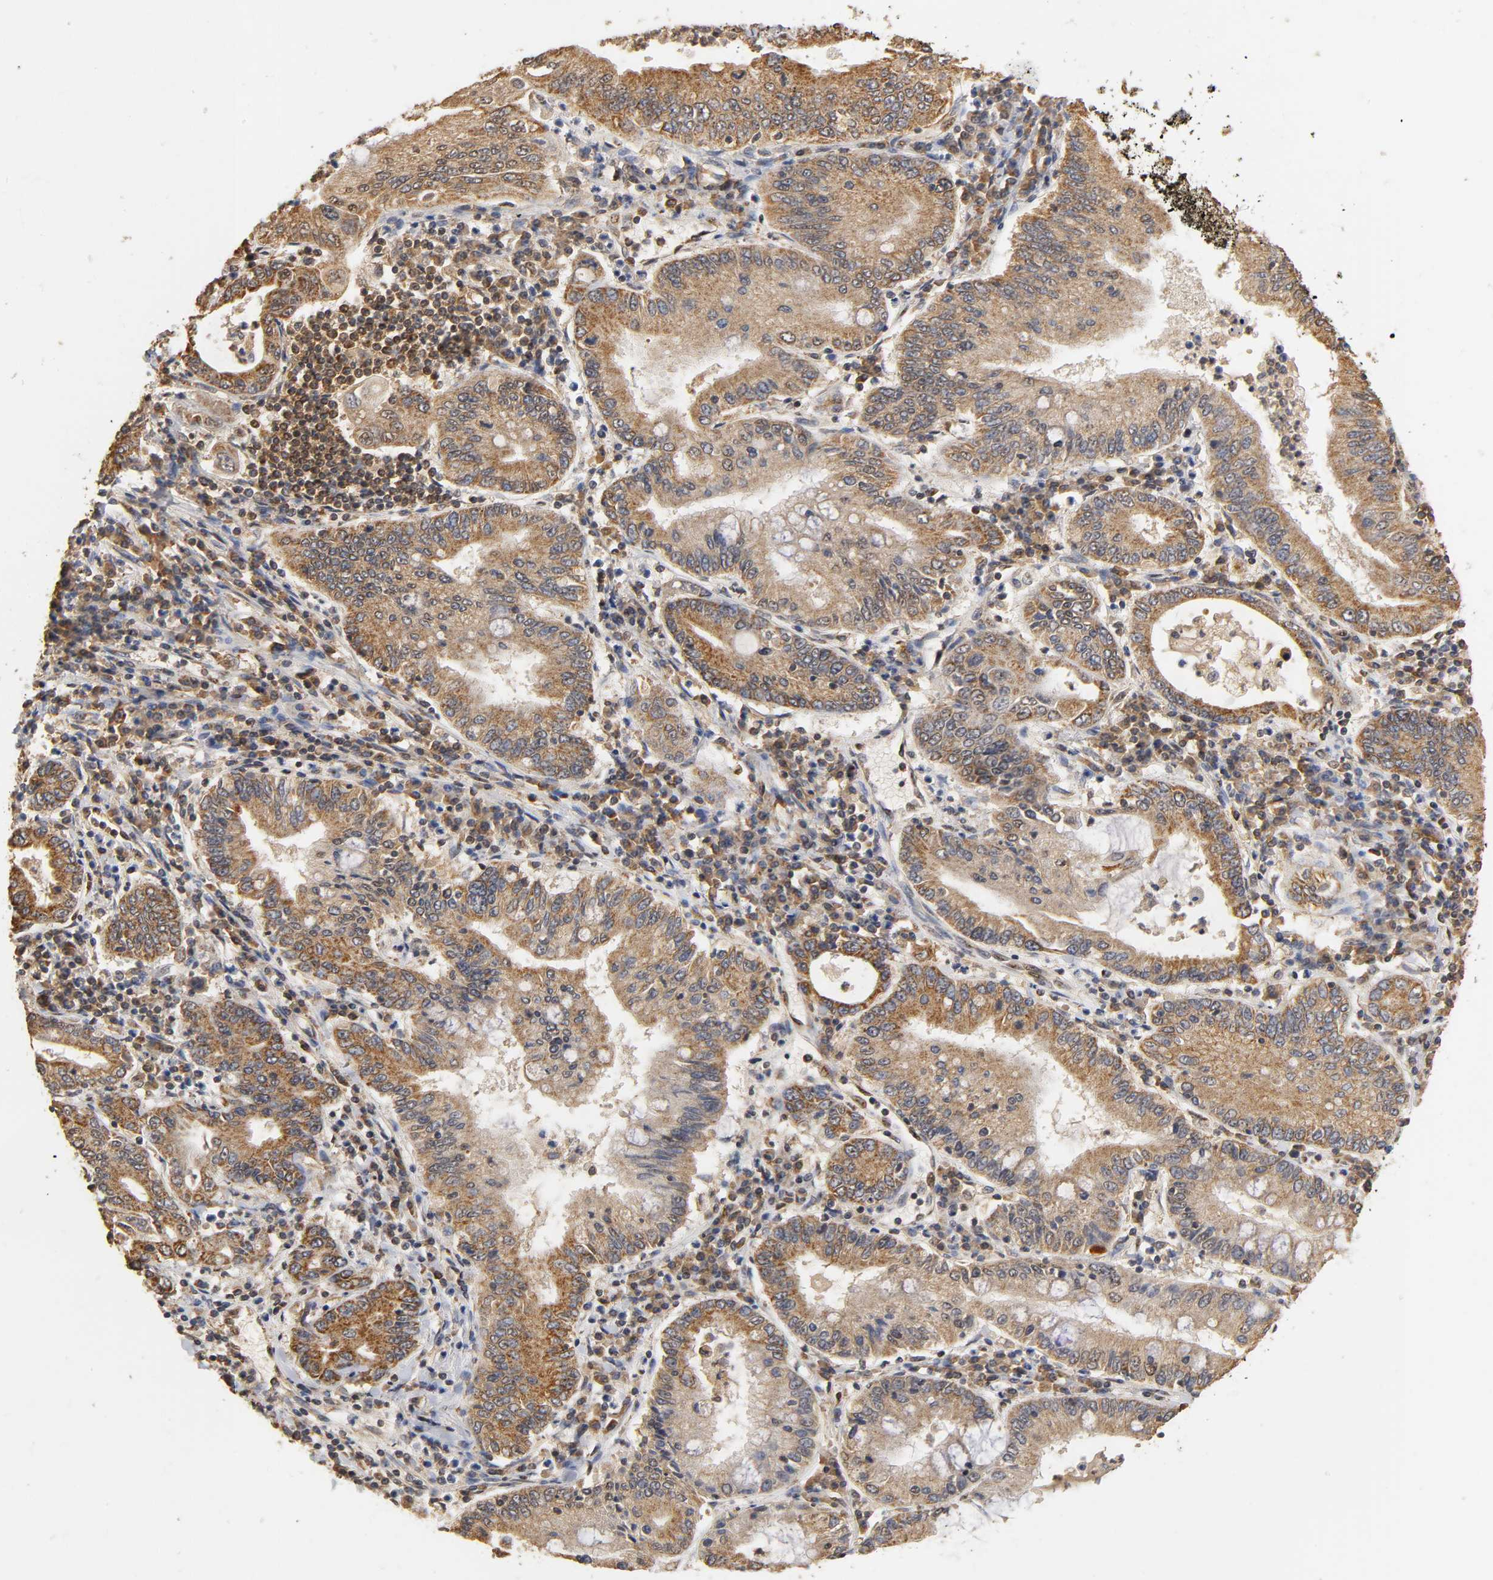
{"staining": {"intensity": "strong", "quantity": ">75%", "location": "cytoplasmic/membranous"}, "tissue": "stomach cancer", "cell_type": "Tumor cells", "image_type": "cancer", "snomed": [{"axis": "morphology", "description": "Normal tissue, NOS"}, {"axis": "morphology", "description": "Adenocarcinoma, NOS"}, {"axis": "topography", "description": "Esophagus"}, {"axis": "topography", "description": "Stomach, upper"}, {"axis": "topography", "description": "Peripheral nerve tissue"}], "caption": "Protein expression analysis of adenocarcinoma (stomach) reveals strong cytoplasmic/membranous expression in about >75% of tumor cells. Using DAB (3,3'-diaminobenzidine) (brown) and hematoxylin (blue) stains, captured at high magnification using brightfield microscopy.", "gene": "PKN1", "patient": {"sex": "male", "age": 62}}